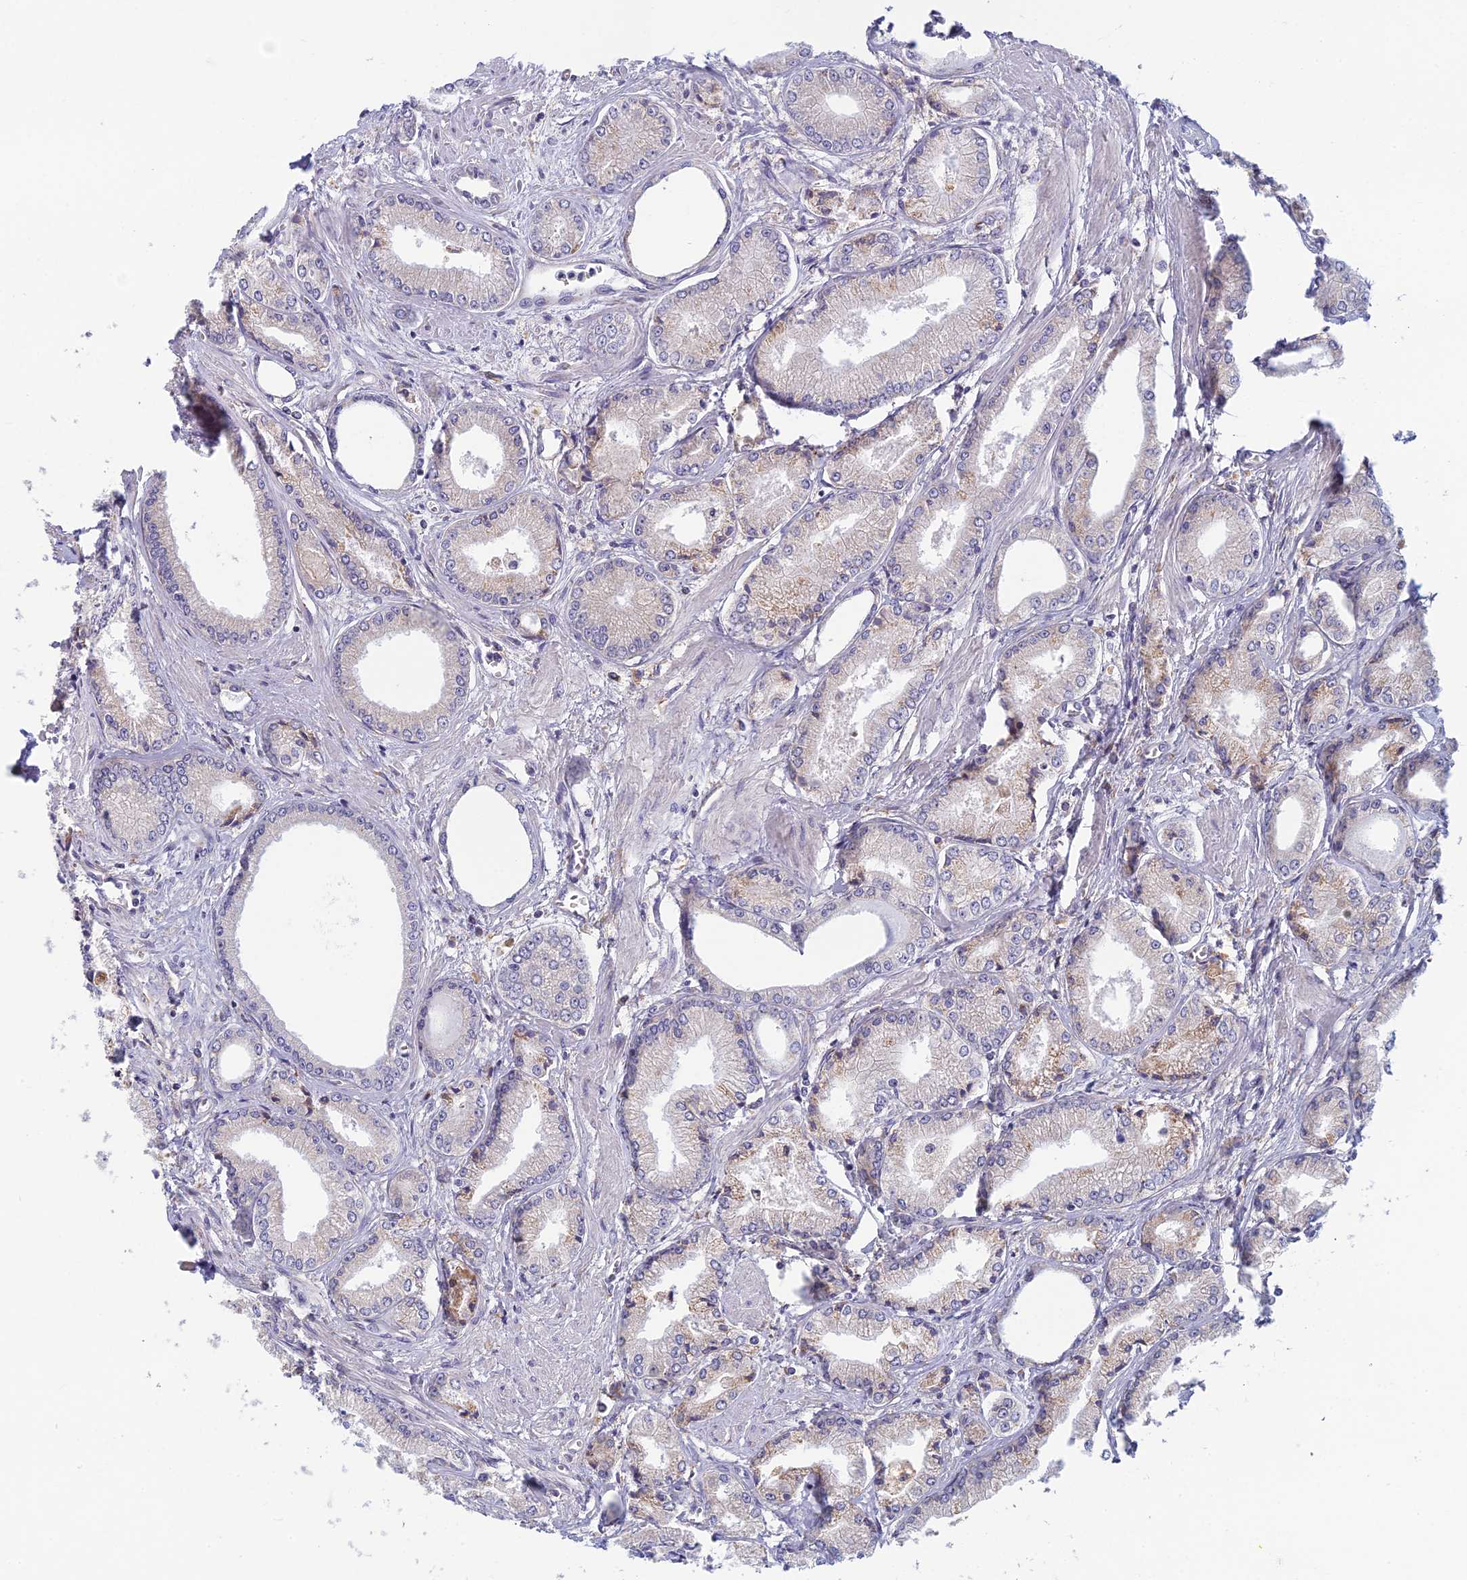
{"staining": {"intensity": "negative", "quantity": "none", "location": "none"}, "tissue": "prostate cancer", "cell_type": "Tumor cells", "image_type": "cancer", "snomed": [{"axis": "morphology", "description": "Adenocarcinoma, Low grade"}, {"axis": "topography", "description": "Prostate"}], "caption": "There is no significant expression in tumor cells of low-grade adenocarcinoma (prostate).", "gene": "DDX51", "patient": {"sex": "male", "age": 60}}